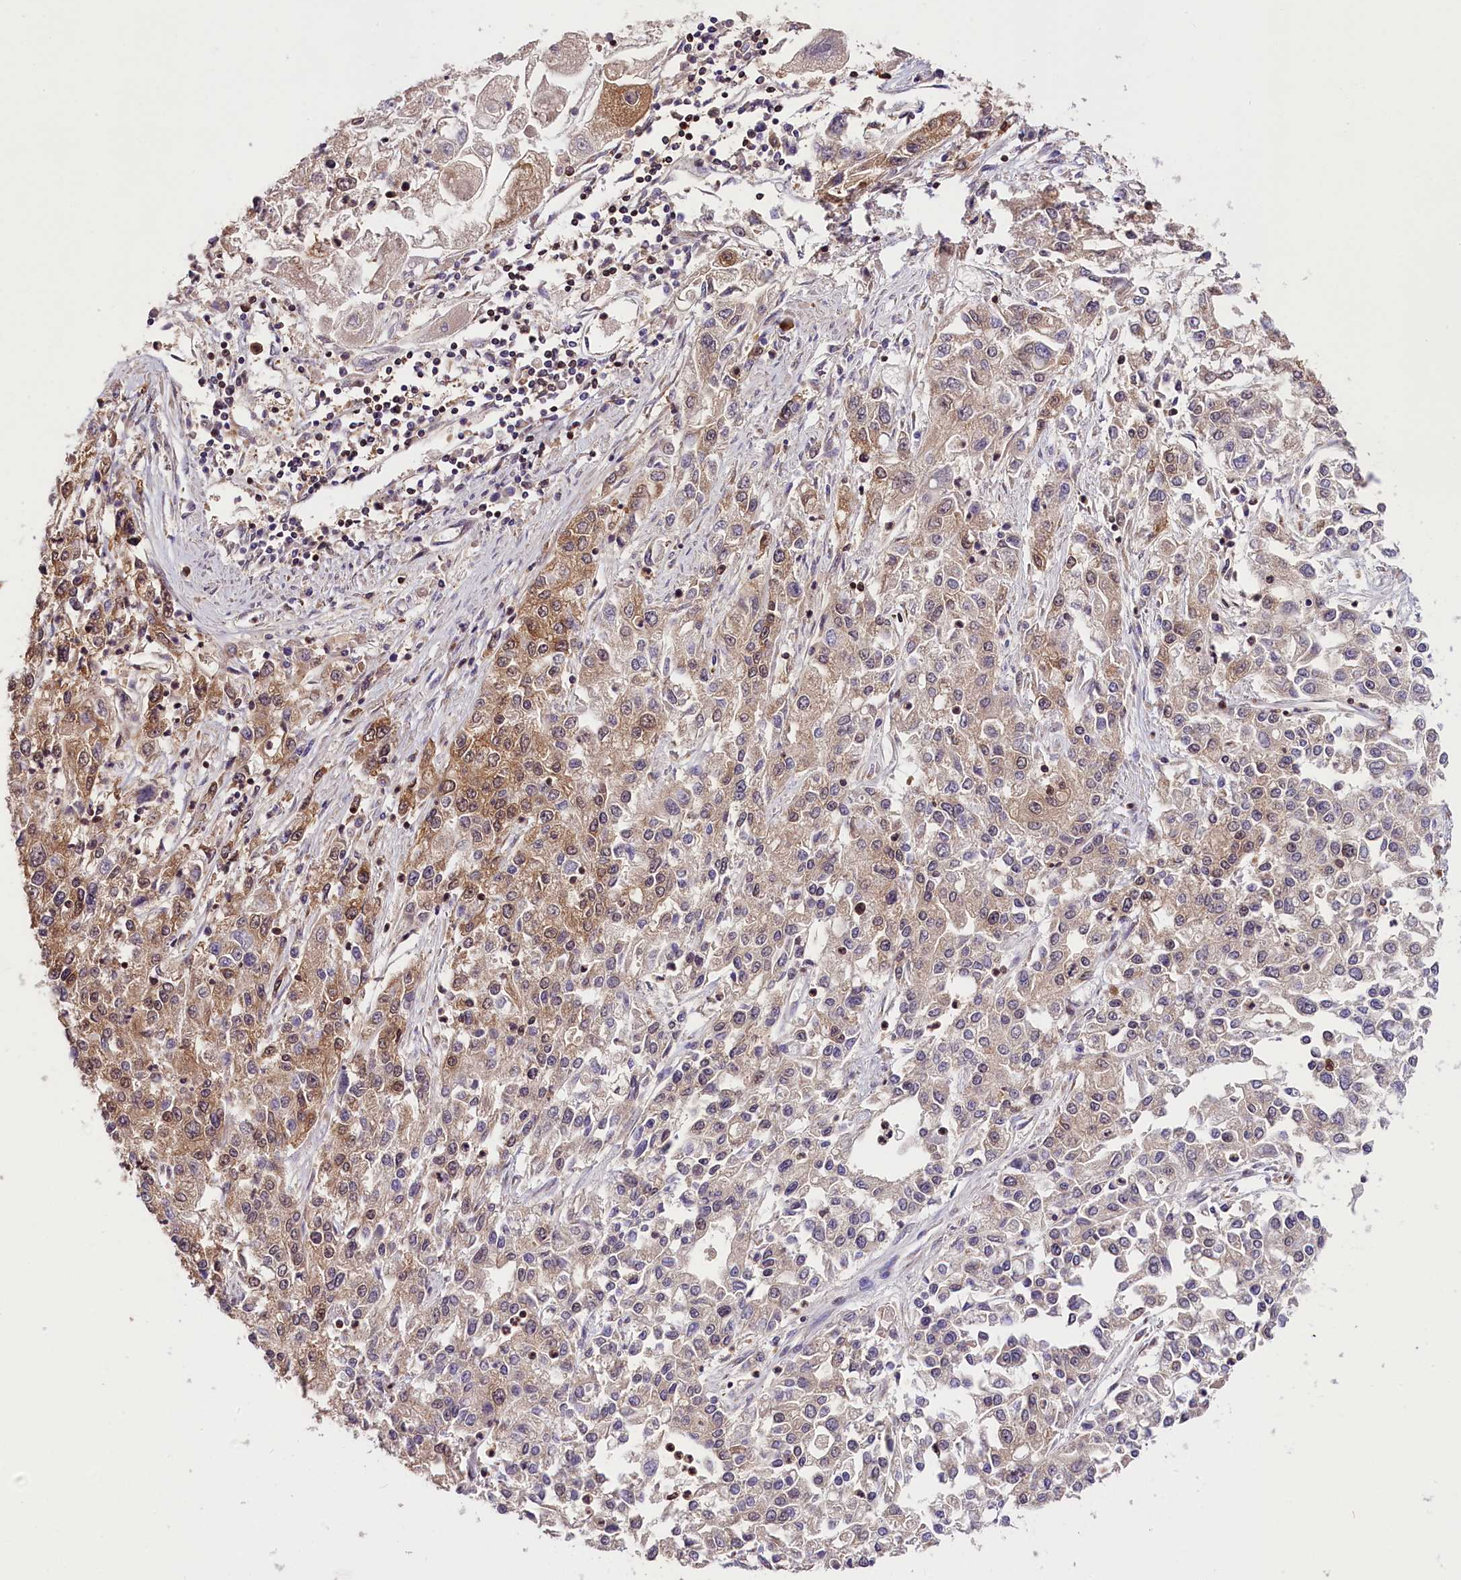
{"staining": {"intensity": "moderate", "quantity": "<25%", "location": "cytoplasmic/membranous"}, "tissue": "endometrial cancer", "cell_type": "Tumor cells", "image_type": "cancer", "snomed": [{"axis": "morphology", "description": "Adenocarcinoma, NOS"}, {"axis": "topography", "description": "Endometrium"}], "caption": "Protein expression analysis of adenocarcinoma (endometrial) displays moderate cytoplasmic/membranous staining in about <25% of tumor cells.", "gene": "CHORDC1", "patient": {"sex": "female", "age": 49}}